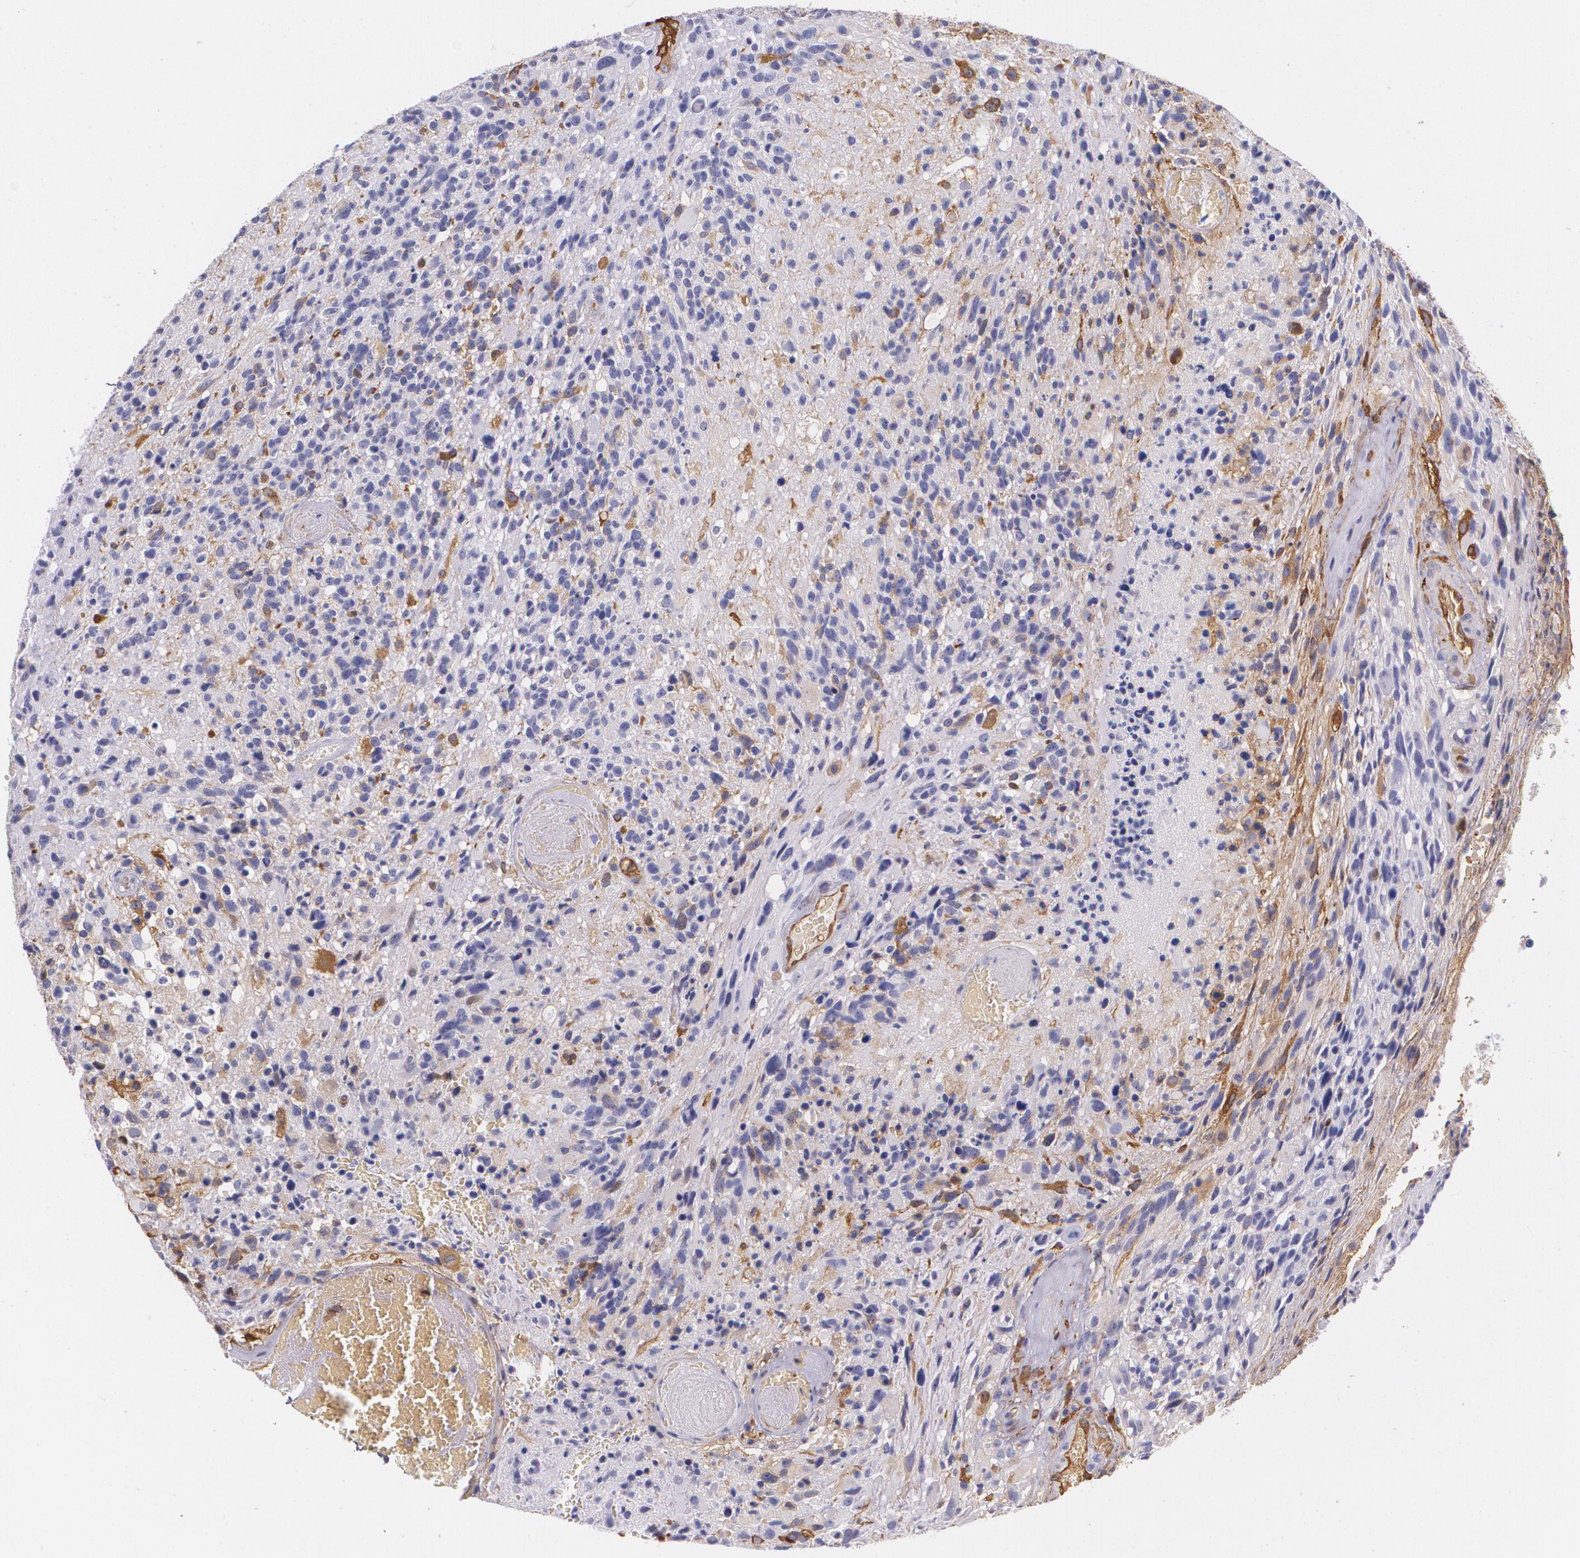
{"staining": {"intensity": "negative", "quantity": "none", "location": "none"}, "tissue": "glioma", "cell_type": "Tumor cells", "image_type": "cancer", "snomed": [{"axis": "morphology", "description": "Glioma, malignant, High grade"}, {"axis": "topography", "description": "Brain"}], "caption": "Immunohistochemistry (IHC) of human high-grade glioma (malignant) shows no expression in tumor cells.", "gene": "MMP2", "patient": {"sex": "male", "age": 72}}